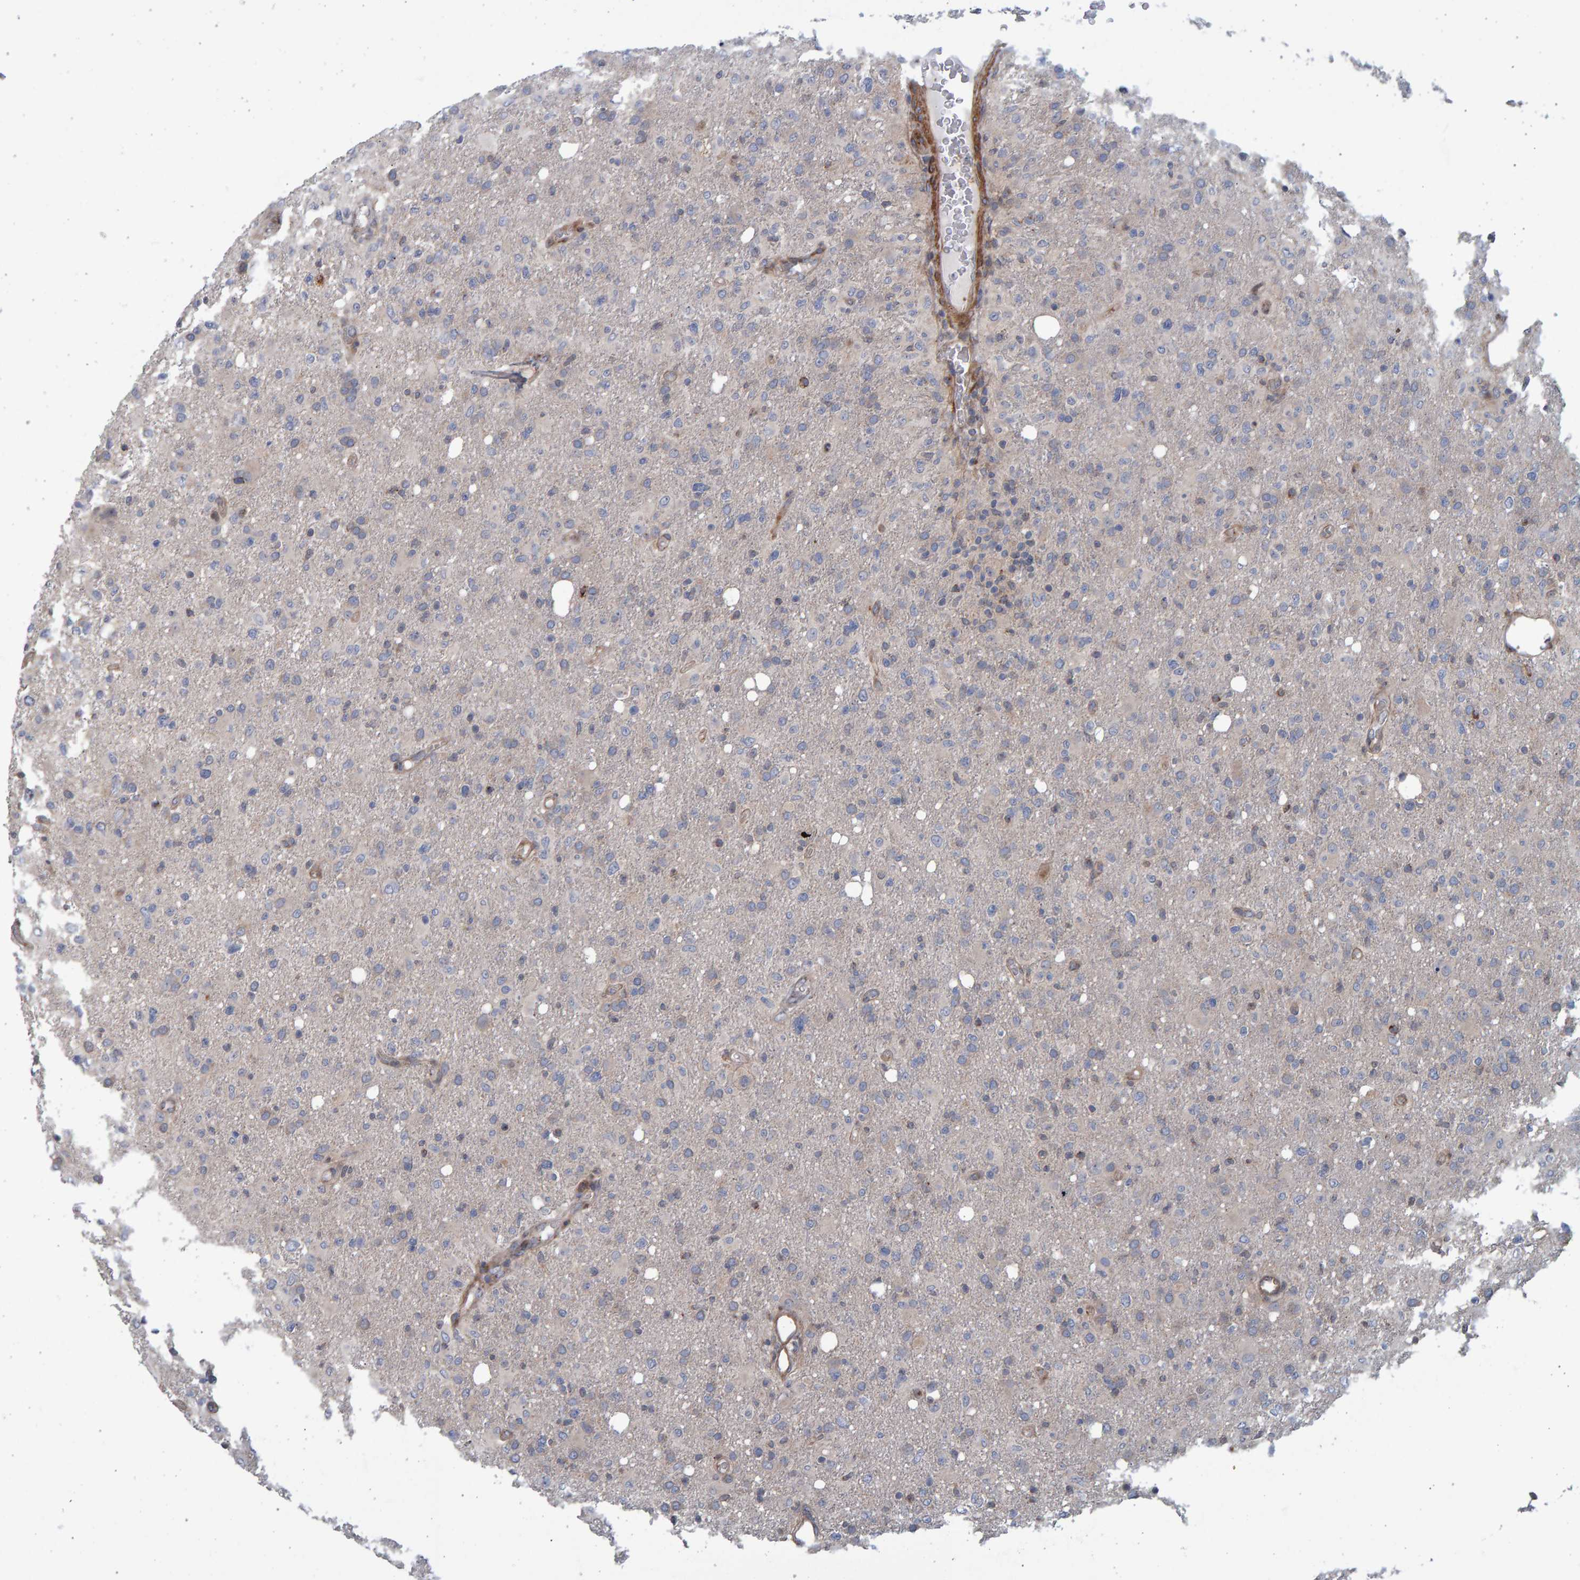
{"staining": {"intensity": "negative", "quantity": "none", "location": "none"}, "tissue": "glioma", "cell_type": "Tumor cells", "image_type": "cancer", "snomed": [{"axis": "morphology", "description": "Glioma, malignant, High grade"}, {"axis": "topography", "description": "Brain"}], "caption": "DAB (3,3'-diaminobenzidine) immunohistochemical staining of human malignant glioma (high-grade) reveals no significant expression in tumor cells.", "gene": "LRBA", "patient": {"sex": "female", "age": 57}}